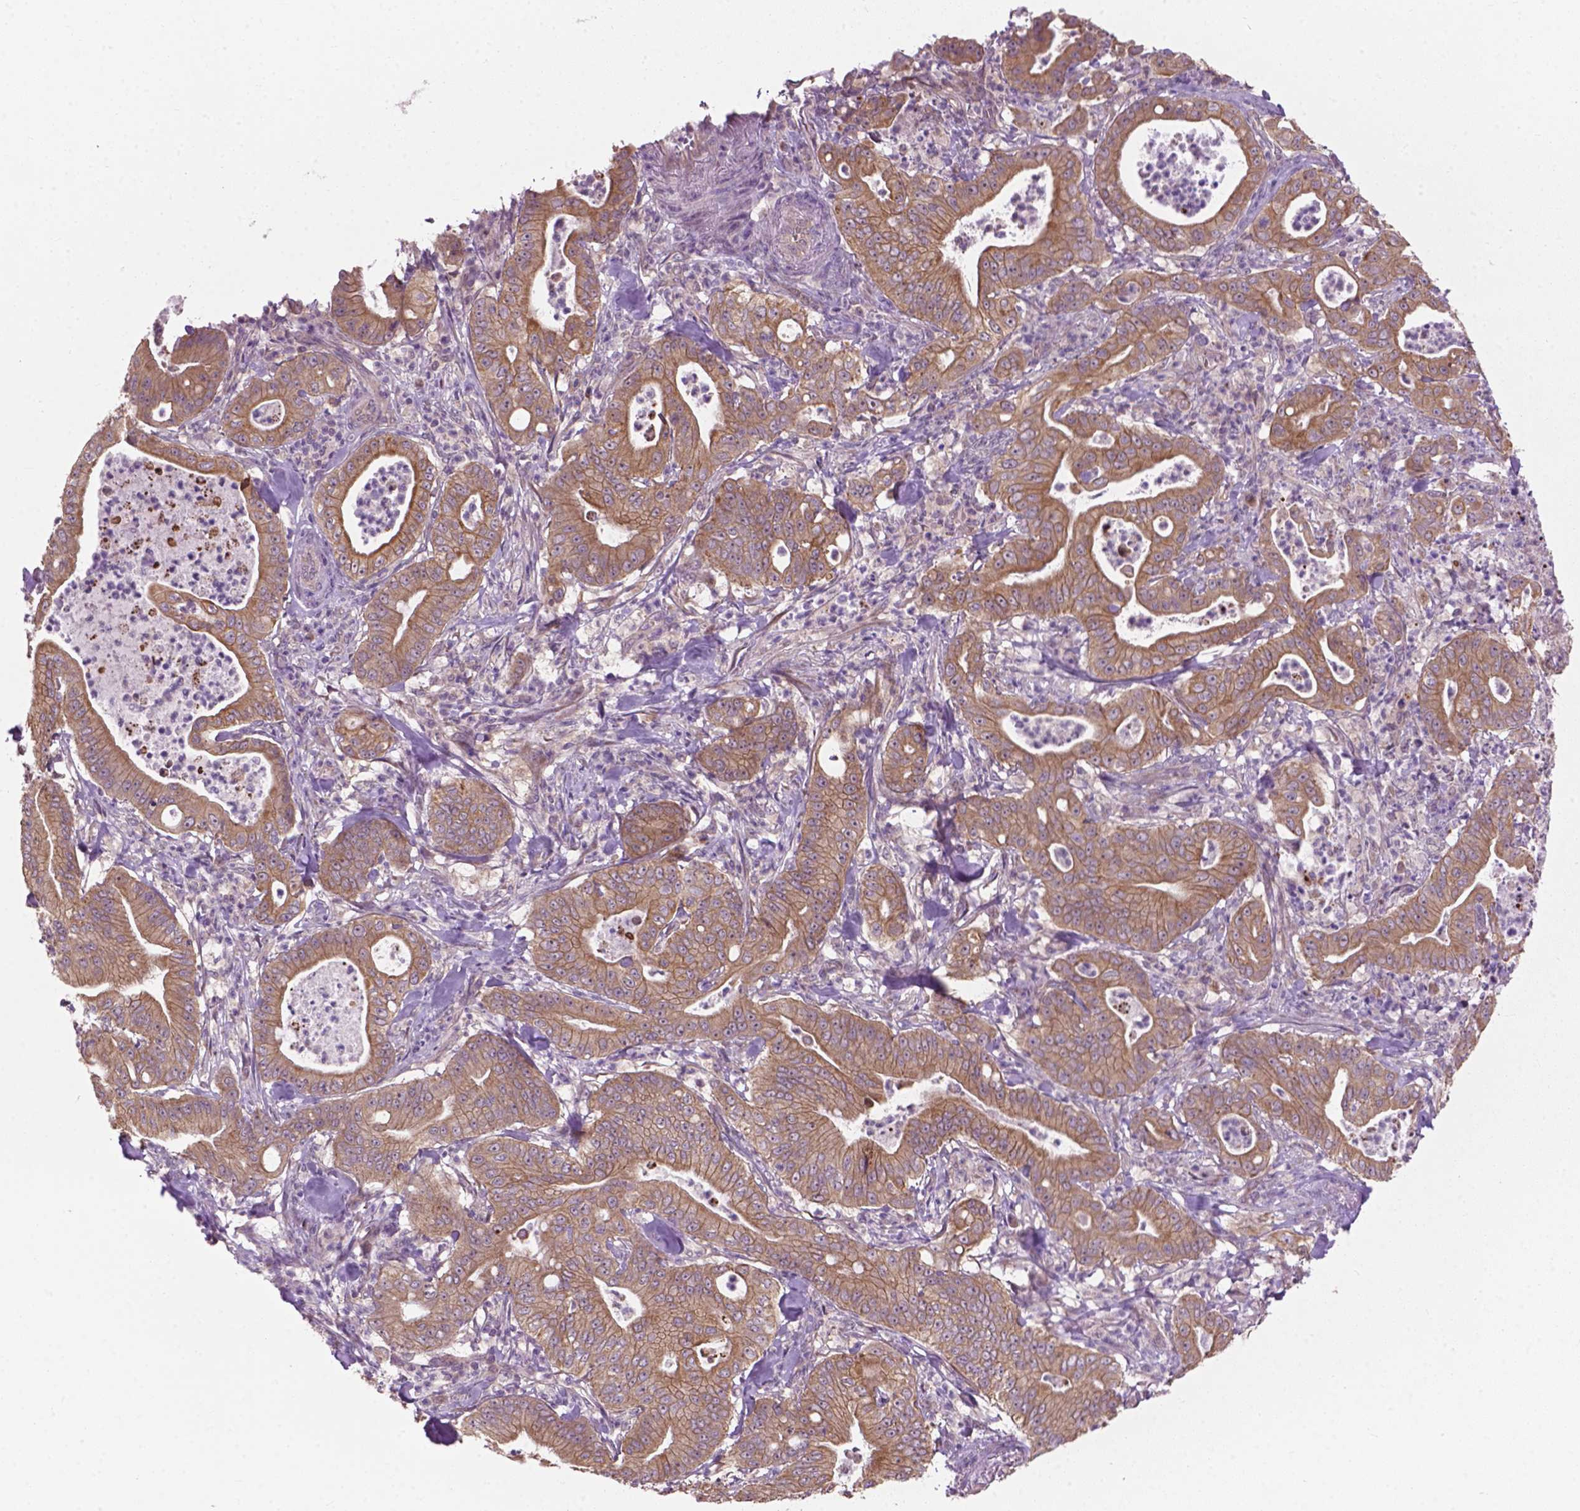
{"staining": {"intensity": "moderate", "quantity": ">75%", "location": "cytoplasmic/membranous"}, "tissue": "pancreatic cancer", "cell_type": "Tumor cells", "image_type": "cancer", "snomed": [{"axis": "morphology", "description": "Adenocarcinoma, NOS"}, {"axis": "topography", "description": "Pancreas"}], "caption": "A medium amount of moderate cytoplasmic/membranous expression is identified in approximately >75% of tumor cells in pancreatic adenocarcinoma tissue.", "gene": "MZT1", "patient": {"sex": "male", "age": 71}}